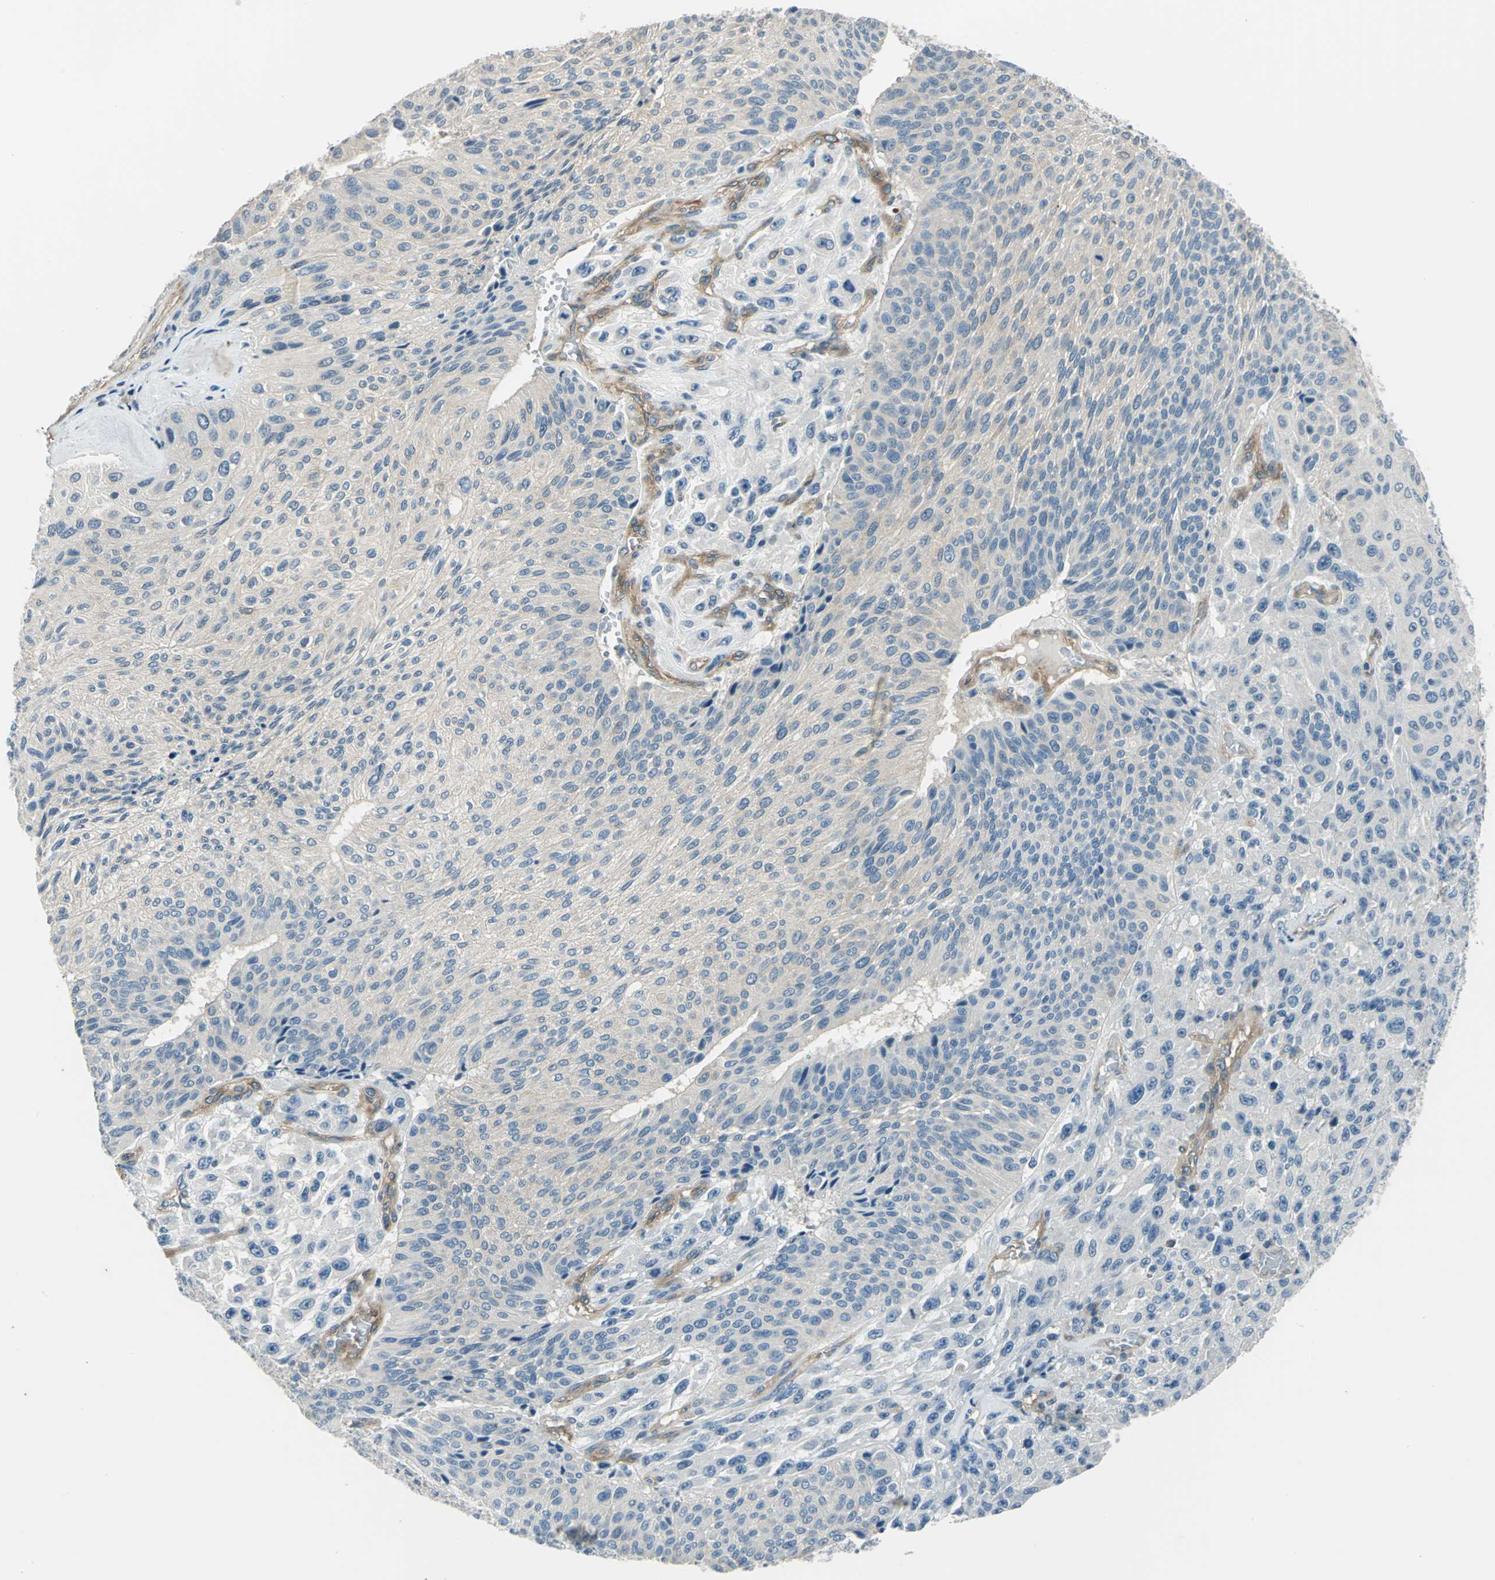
{"staining": {"intensity": "weak", "quantity": "25%-75%", "location": "cytoplasmic/membranous"}, "tissue": "urothelial cancer", "cell_type": "Tumor cells", "image_type": "cancer", "snomed": [{"axis": "morphology", "description": "Urothelial carcinoma, High grade"}, {"axis": "topography", "description": "Urinary bladder"}], "caption": "Brown immunohistochemical staining in urothelial carcinoma (high-grade) shows weak cytoplasmic/membranous positivity in about 25%-75% of tumor cells.", "gene": "CDC42EP1", "patient": {"sex": "male", "age": 66}}